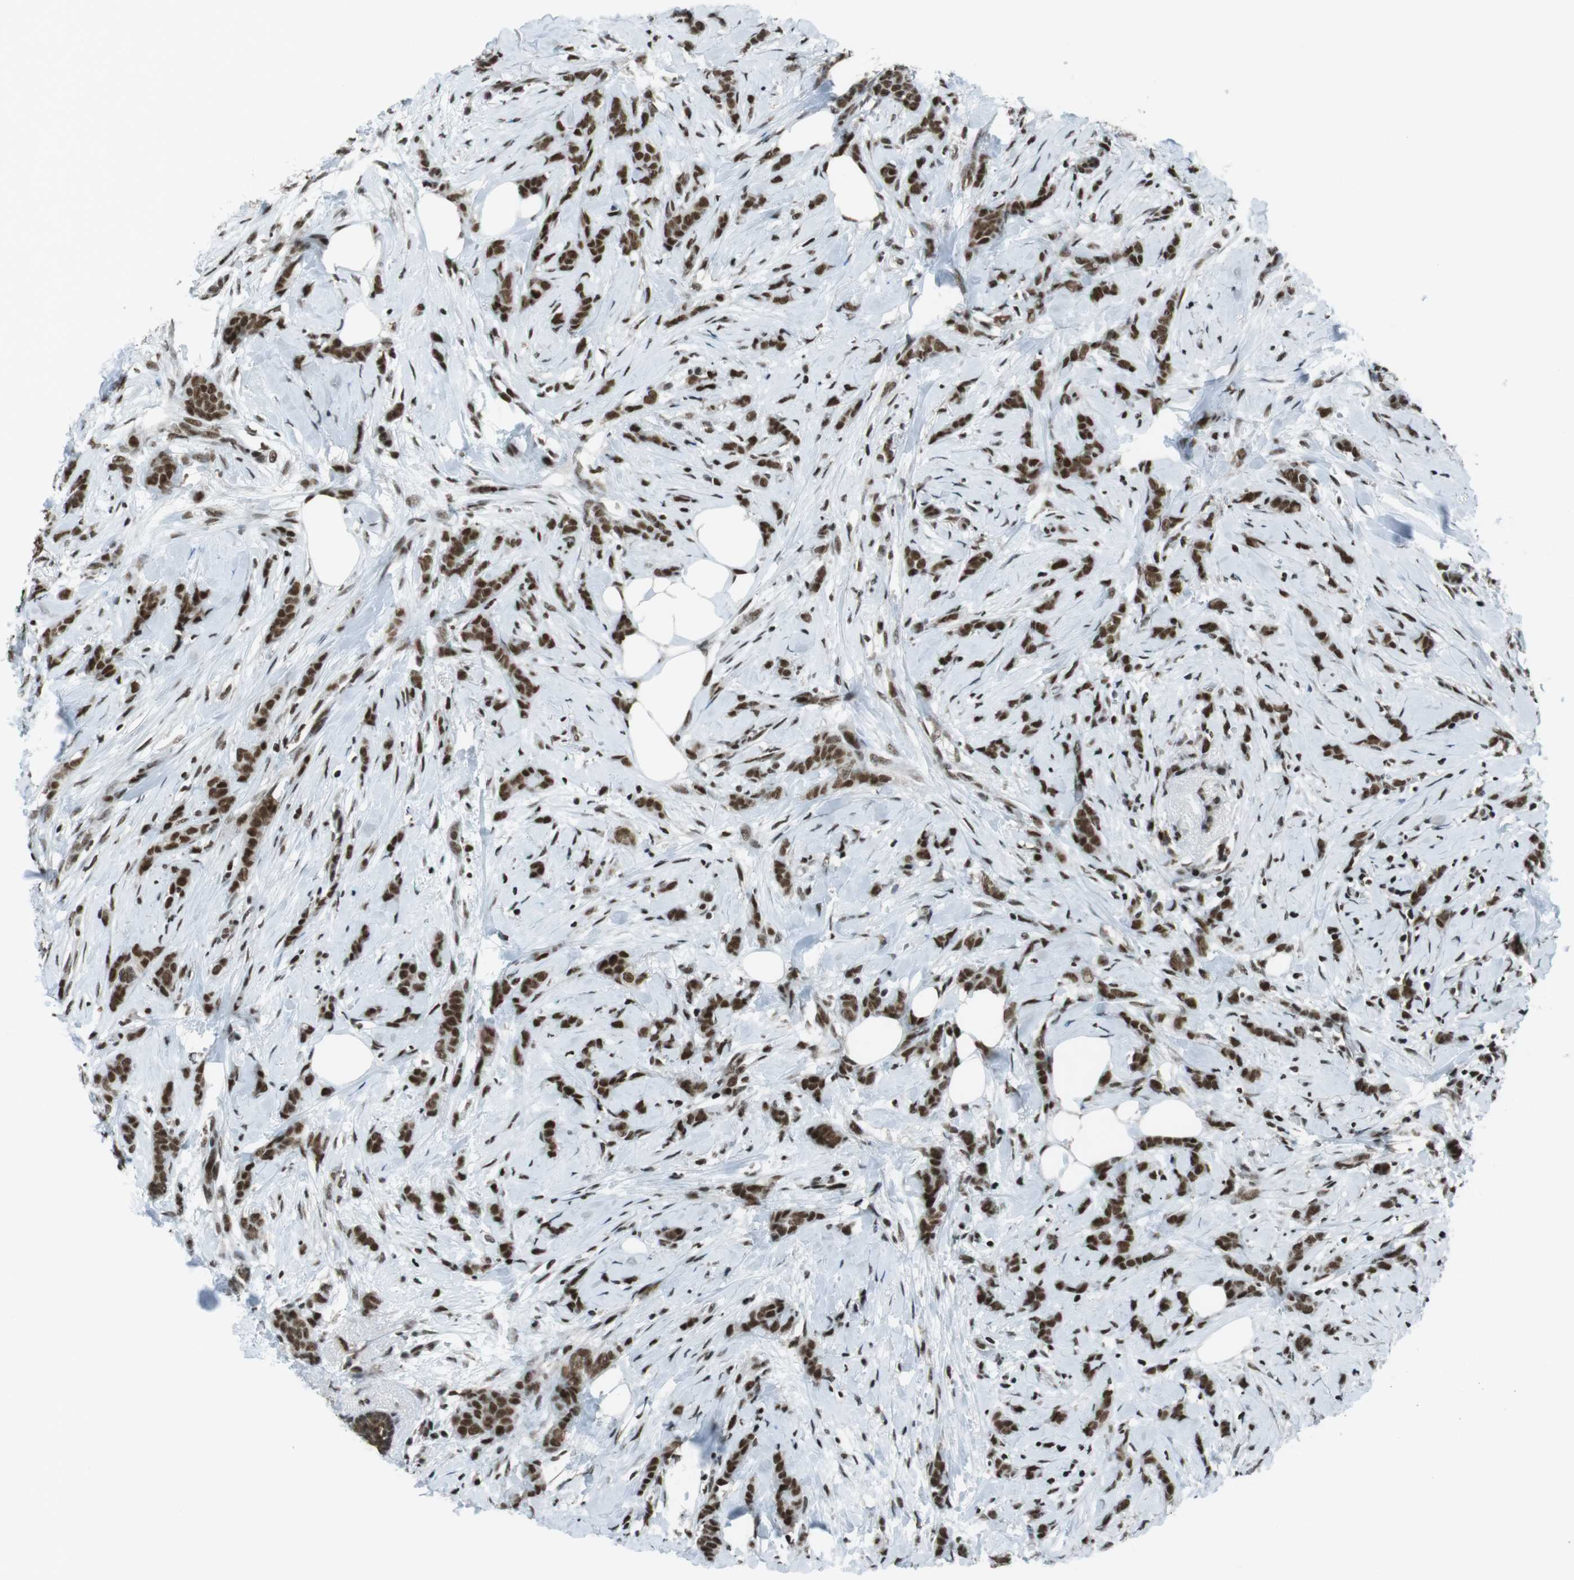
{"staining": {"intensity": "strong", "quantity": ">75%", "location": "nuclear"}, "tissue": "breast cancer", "cell_type": "Tumor cells", "image_type": "cancer", "snomed": [{"axis": "morphology", "description": "Lobular carcinoma, in situ"}, {"axis": "morphology", "description": "Lobular carcinoma"}, {"axis": "topography", "description": "Breast"}], "caption": "Tumor cells reveal high levels of strong nuclear positivity in about >75% of cells in breast lobular carcinoma. (DAB (3,3'-diaminobenzidine) IHC, brown staining for protein, blue staining for nuclei).", "gene": "TAF1", "patient": {"sex": "female", "age": 41}}